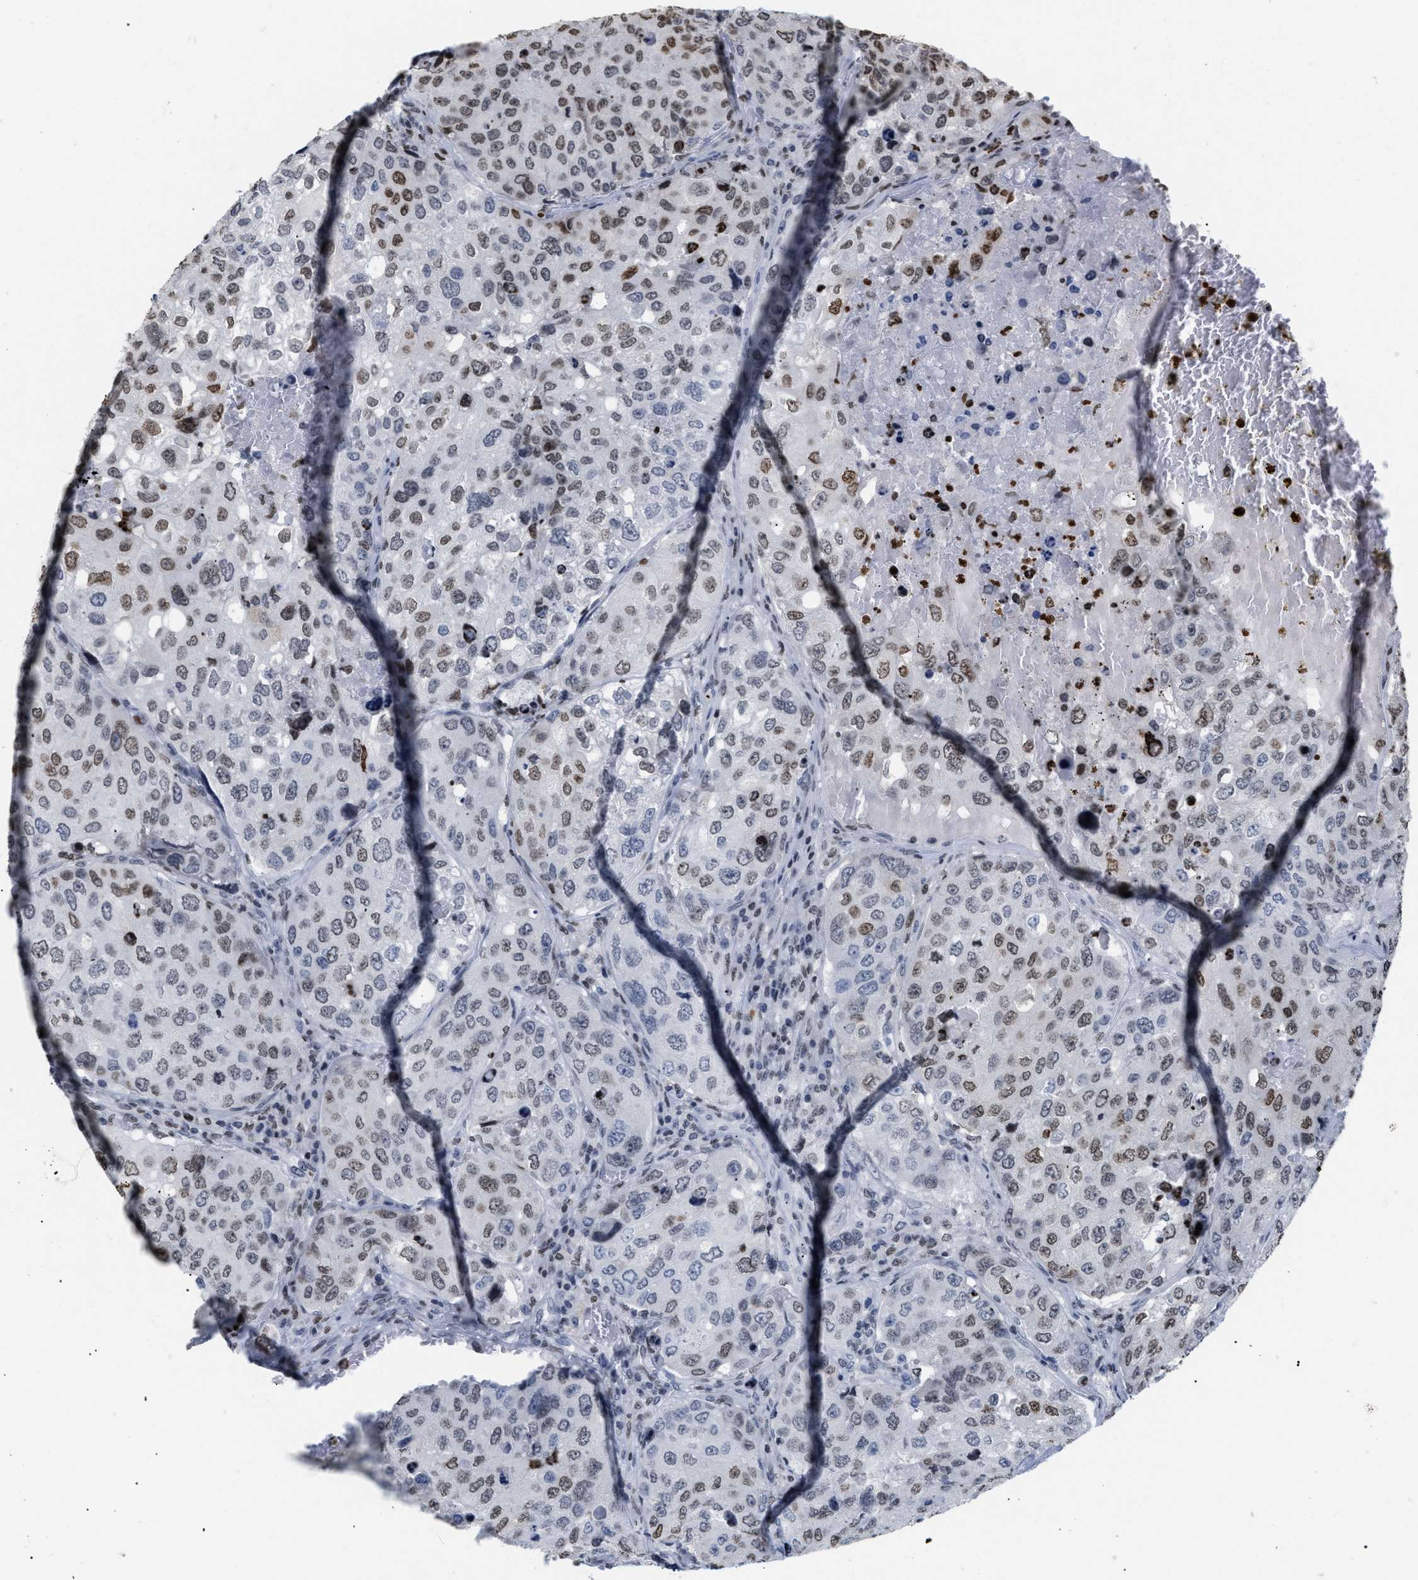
{"staining": {"intensity": "moderate", "quantity": "25%-75%", "location": "nuclear"}, "tissue": "urothelial cancer", "cell_type": "Tumor cells", "image_type": "cancer", "snomed": [{"axis": "morphology", "description": "Urothelial carcinoma, High grade"}, {"axis": "topography", "description": "Lymph node"}, {"axis": "topography", "description": "Urinary bladder"}], "caption": "A micrograph of human urothelial cancer stained for a protein exhibits moderate nuclear brown staining in tumor cells.", "gene": "HMGN2", "patient": {"sex": "male", "age": 51}}